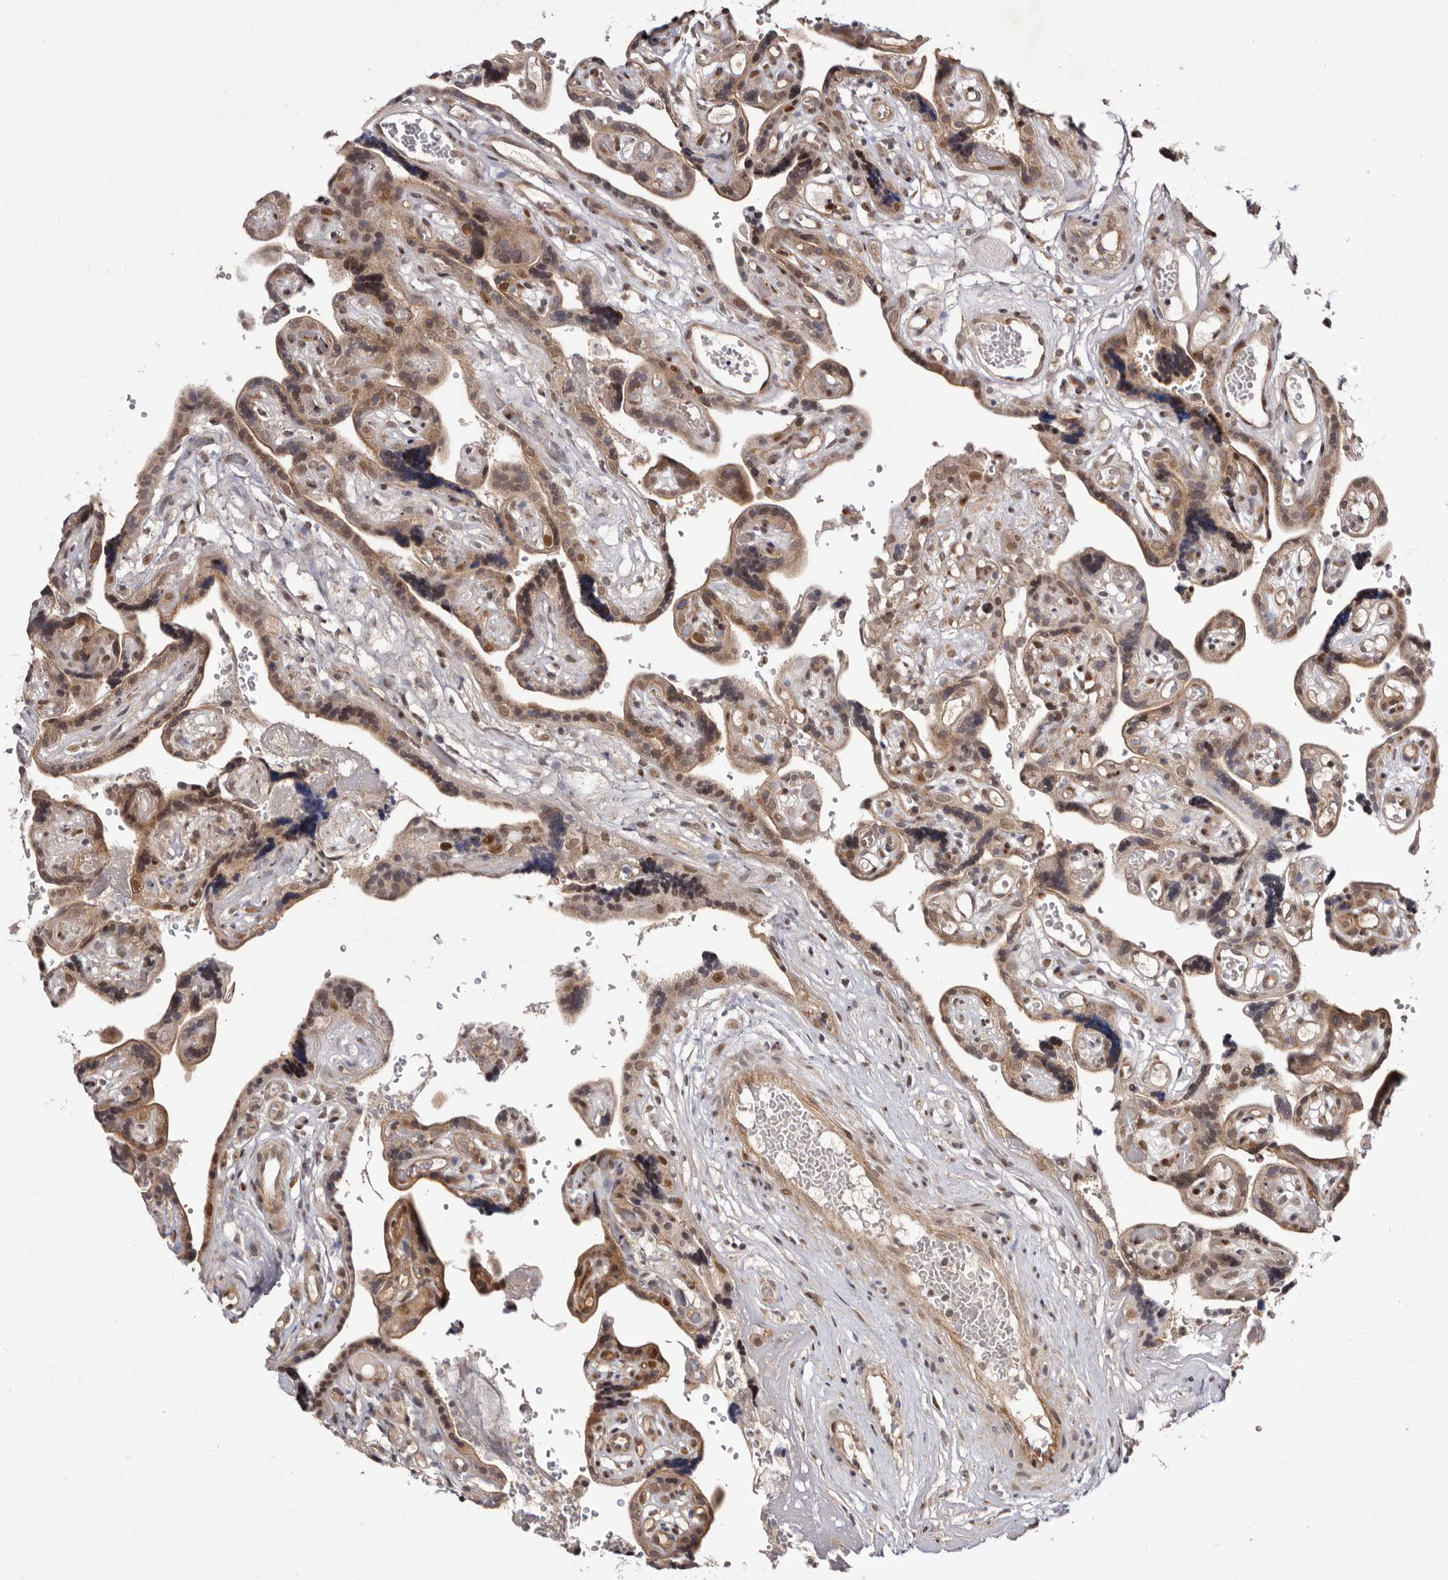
{"staining": {"intensity": "moderate", "quantity": ">75%", "location": "nuclear"}, "tissue": "placenta", "cell_type": "Decidual cells", "image_type": "normal", "snomed": [{"axis": "morphology", "description": "Normal tissue, NOS"}, {"axis": "topography", "description": "Placenta"}], "caption": "Immunohistochemical staining of benign placenta reveals medium levels of moderate nuclear staining in approximately >75% of decidual cells.", "gene": "GLRX3", "patient": {"sex": "female", "age": 30}}